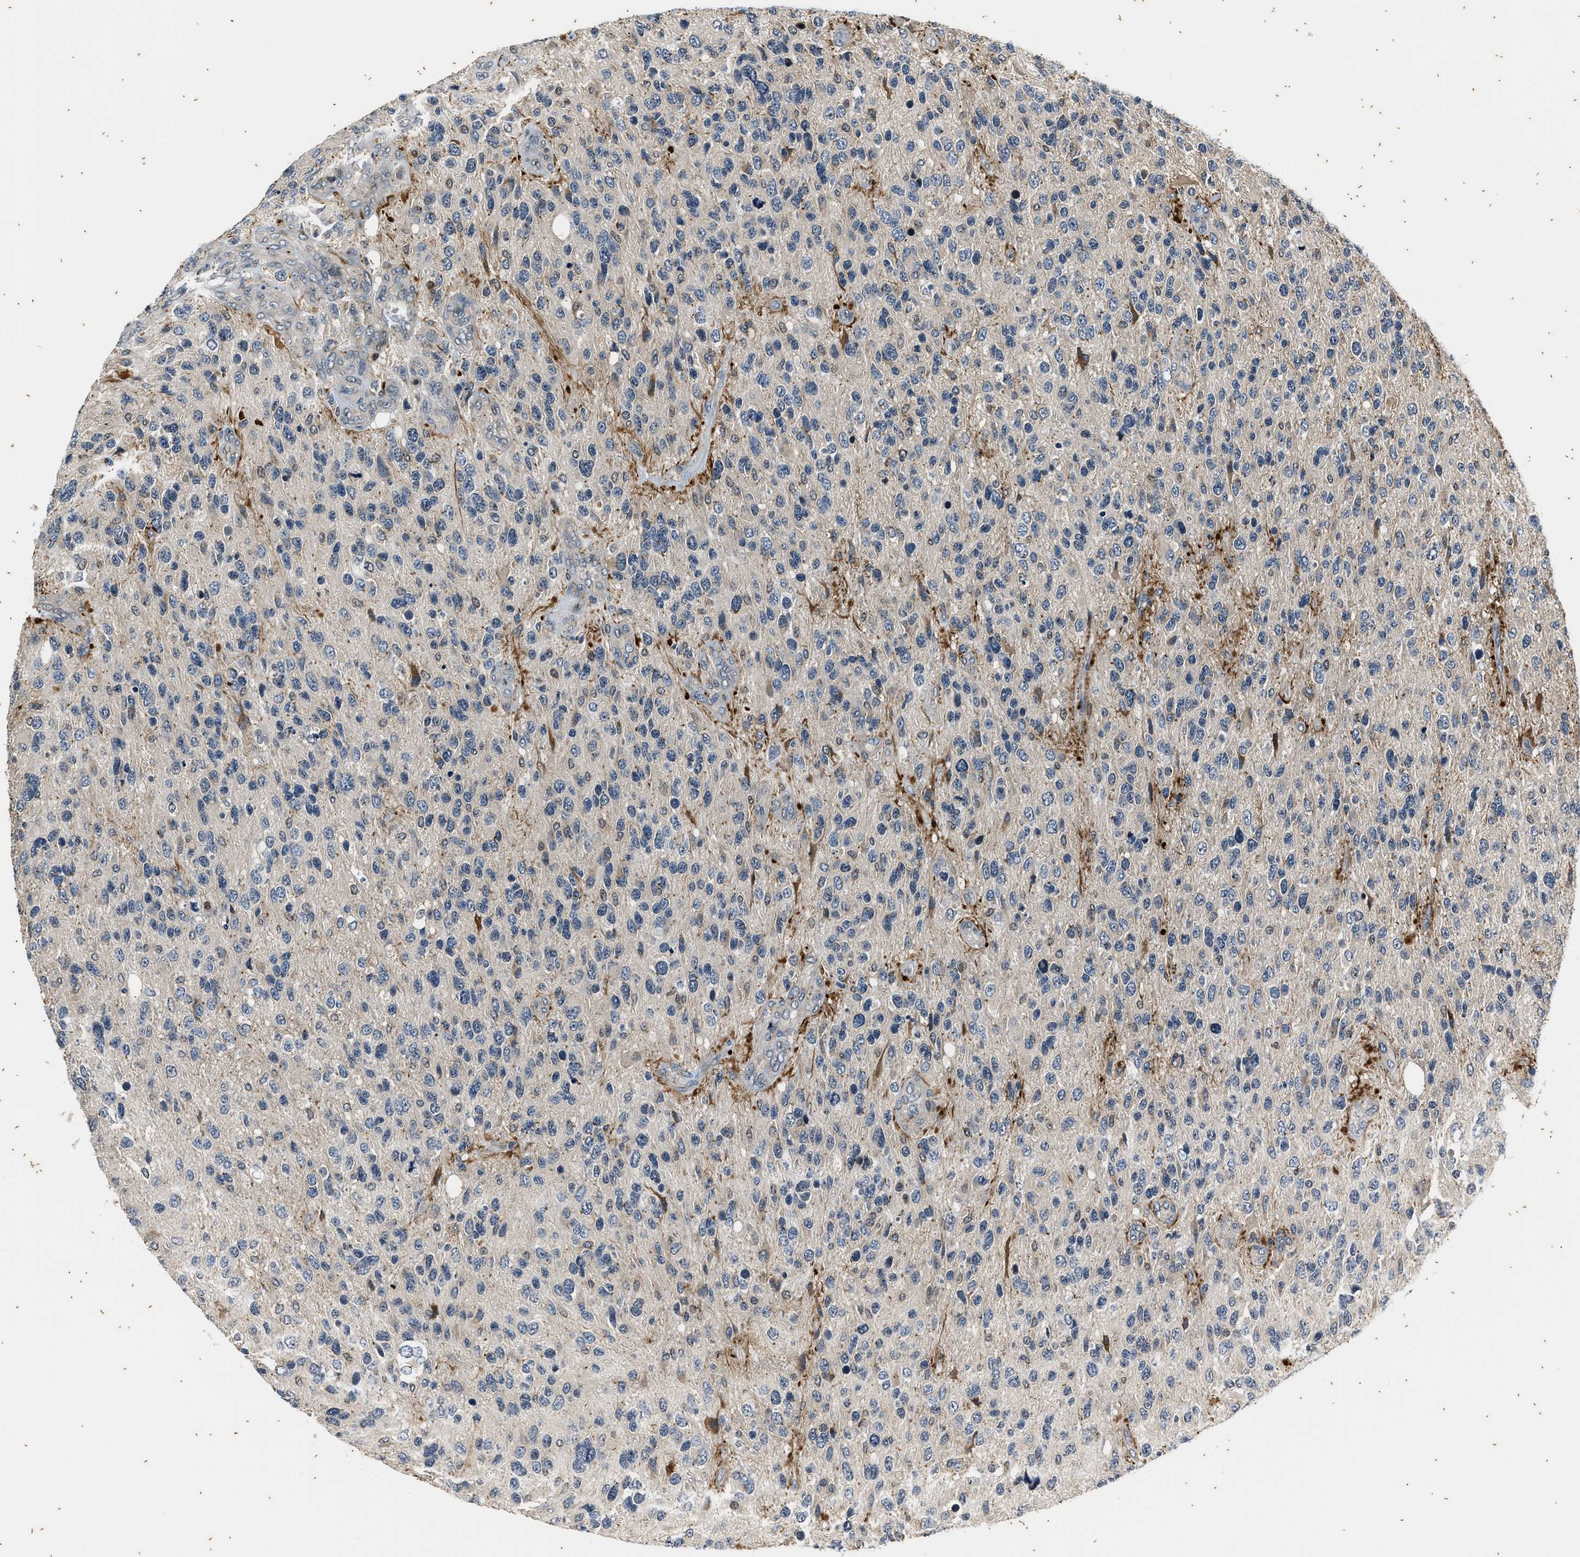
{"staining": {"intensity": "negative", "quantity": "none", "location": "none"}, "tissue": "glioma", "cell_type": "Tumor cells", "image_type": "cancer", "snomed": [{"axis": "morphology", "description": "Glioma, malignant, High grade"}, {"axis": "topography", "description": "Brain"}], "caption": "High power microscopy photomicrograph of an immunohistochemistry micrograph of glioma, revealing no significant expression in tumor cells.", "gene": "PTPN7", "patient": {"sex": "female", "age": 58}}